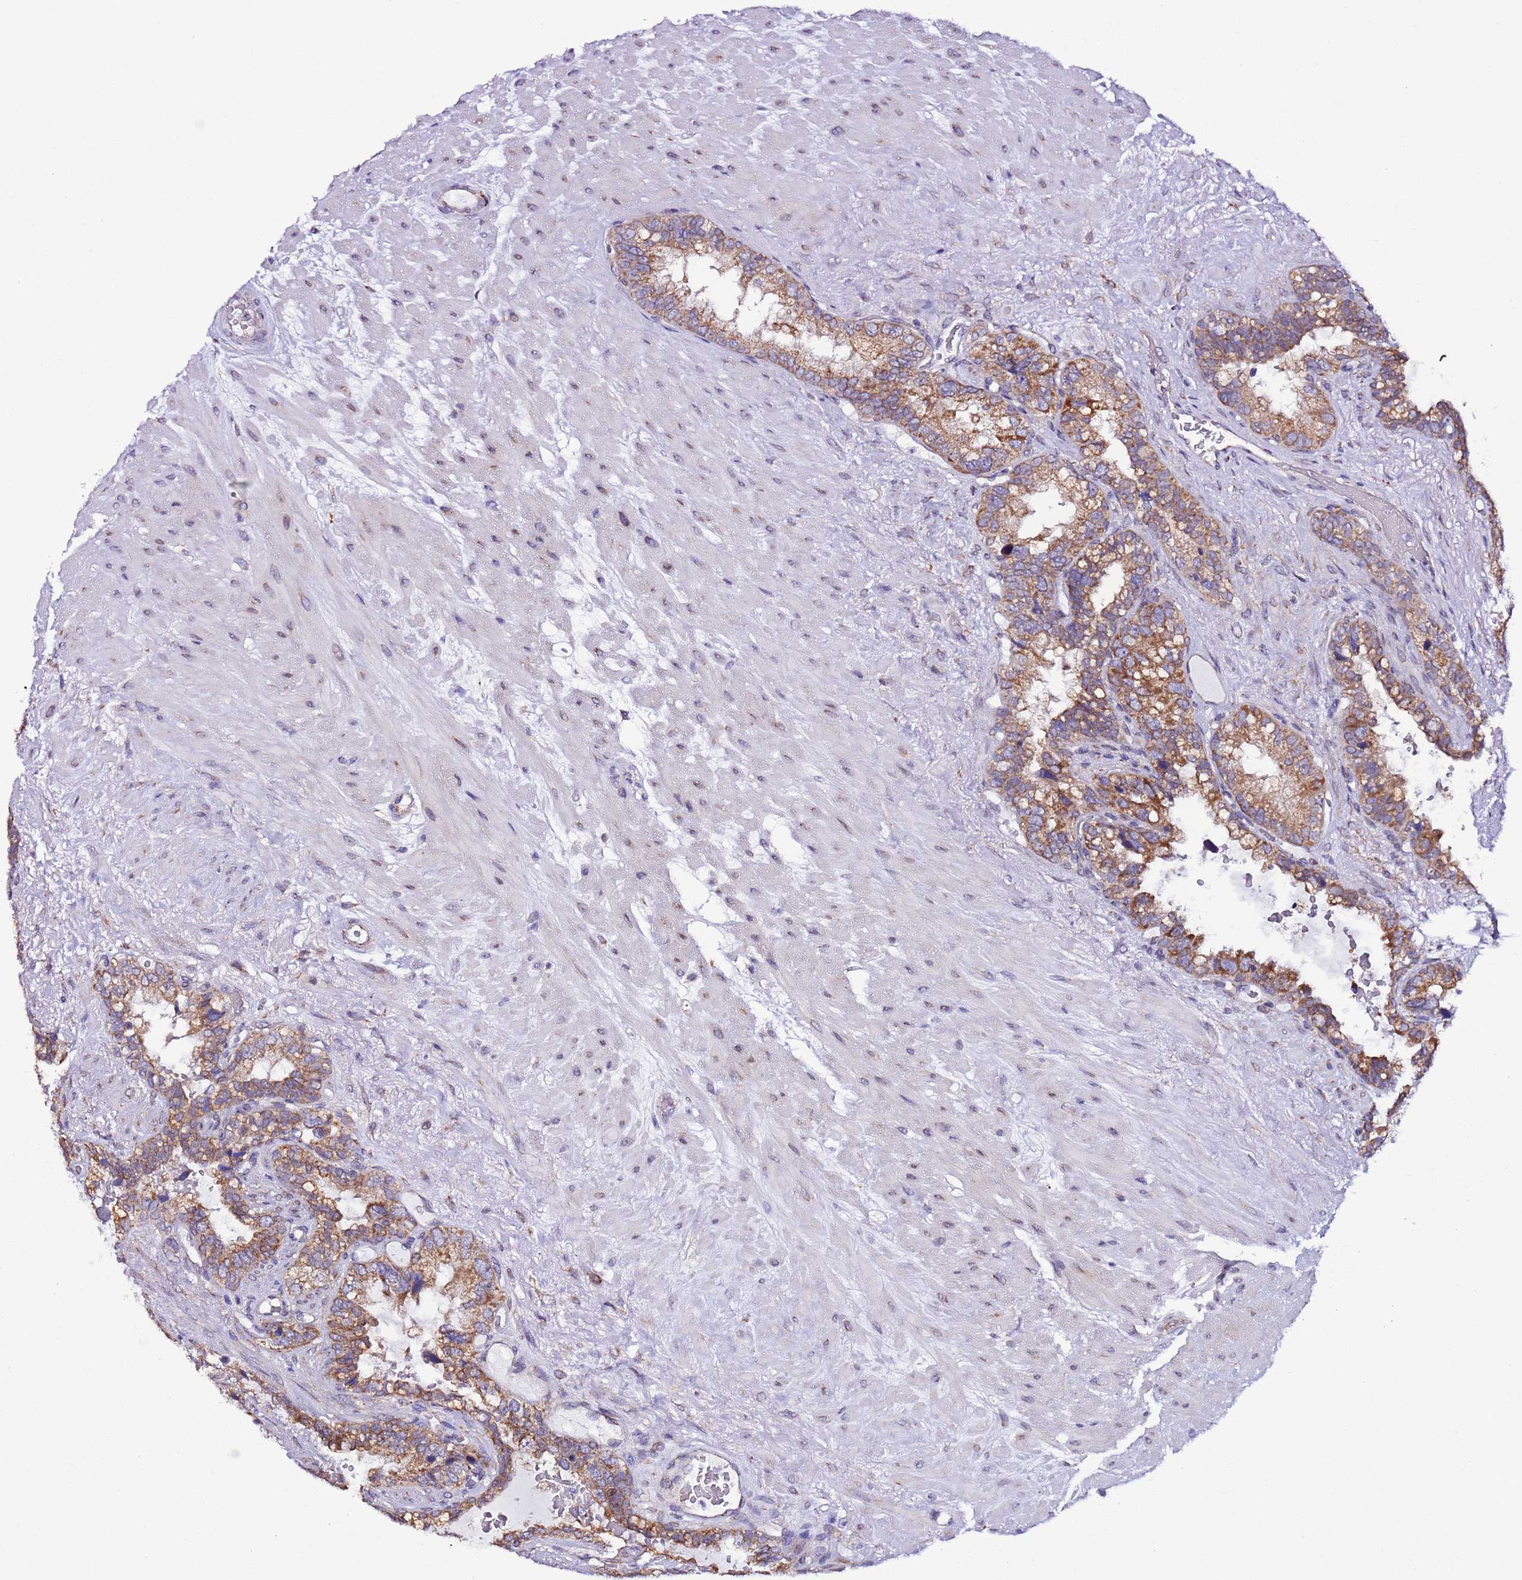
{"staining": {"intensity": "moderate", "quantity": ">75%", "location": "cytoplasmic/membranous"}, "tissue": "seminal vesicle", "cell_type": "Glandular cells", "image_type": "normal", "snomed": [{"axis": "morphology", "description": "Normal tissue, NOS"}, {"axis": "topography", "description": "Seminal veicle"}], "caption": "Immunohistochemical staining of benign human seminal vesicle displays medium levels of moderate cytoplasmic/membranous staining in approximately >75% of glandular cells.", "gene": "AHI1", "patient": {"sex": "male", "age": 80}}